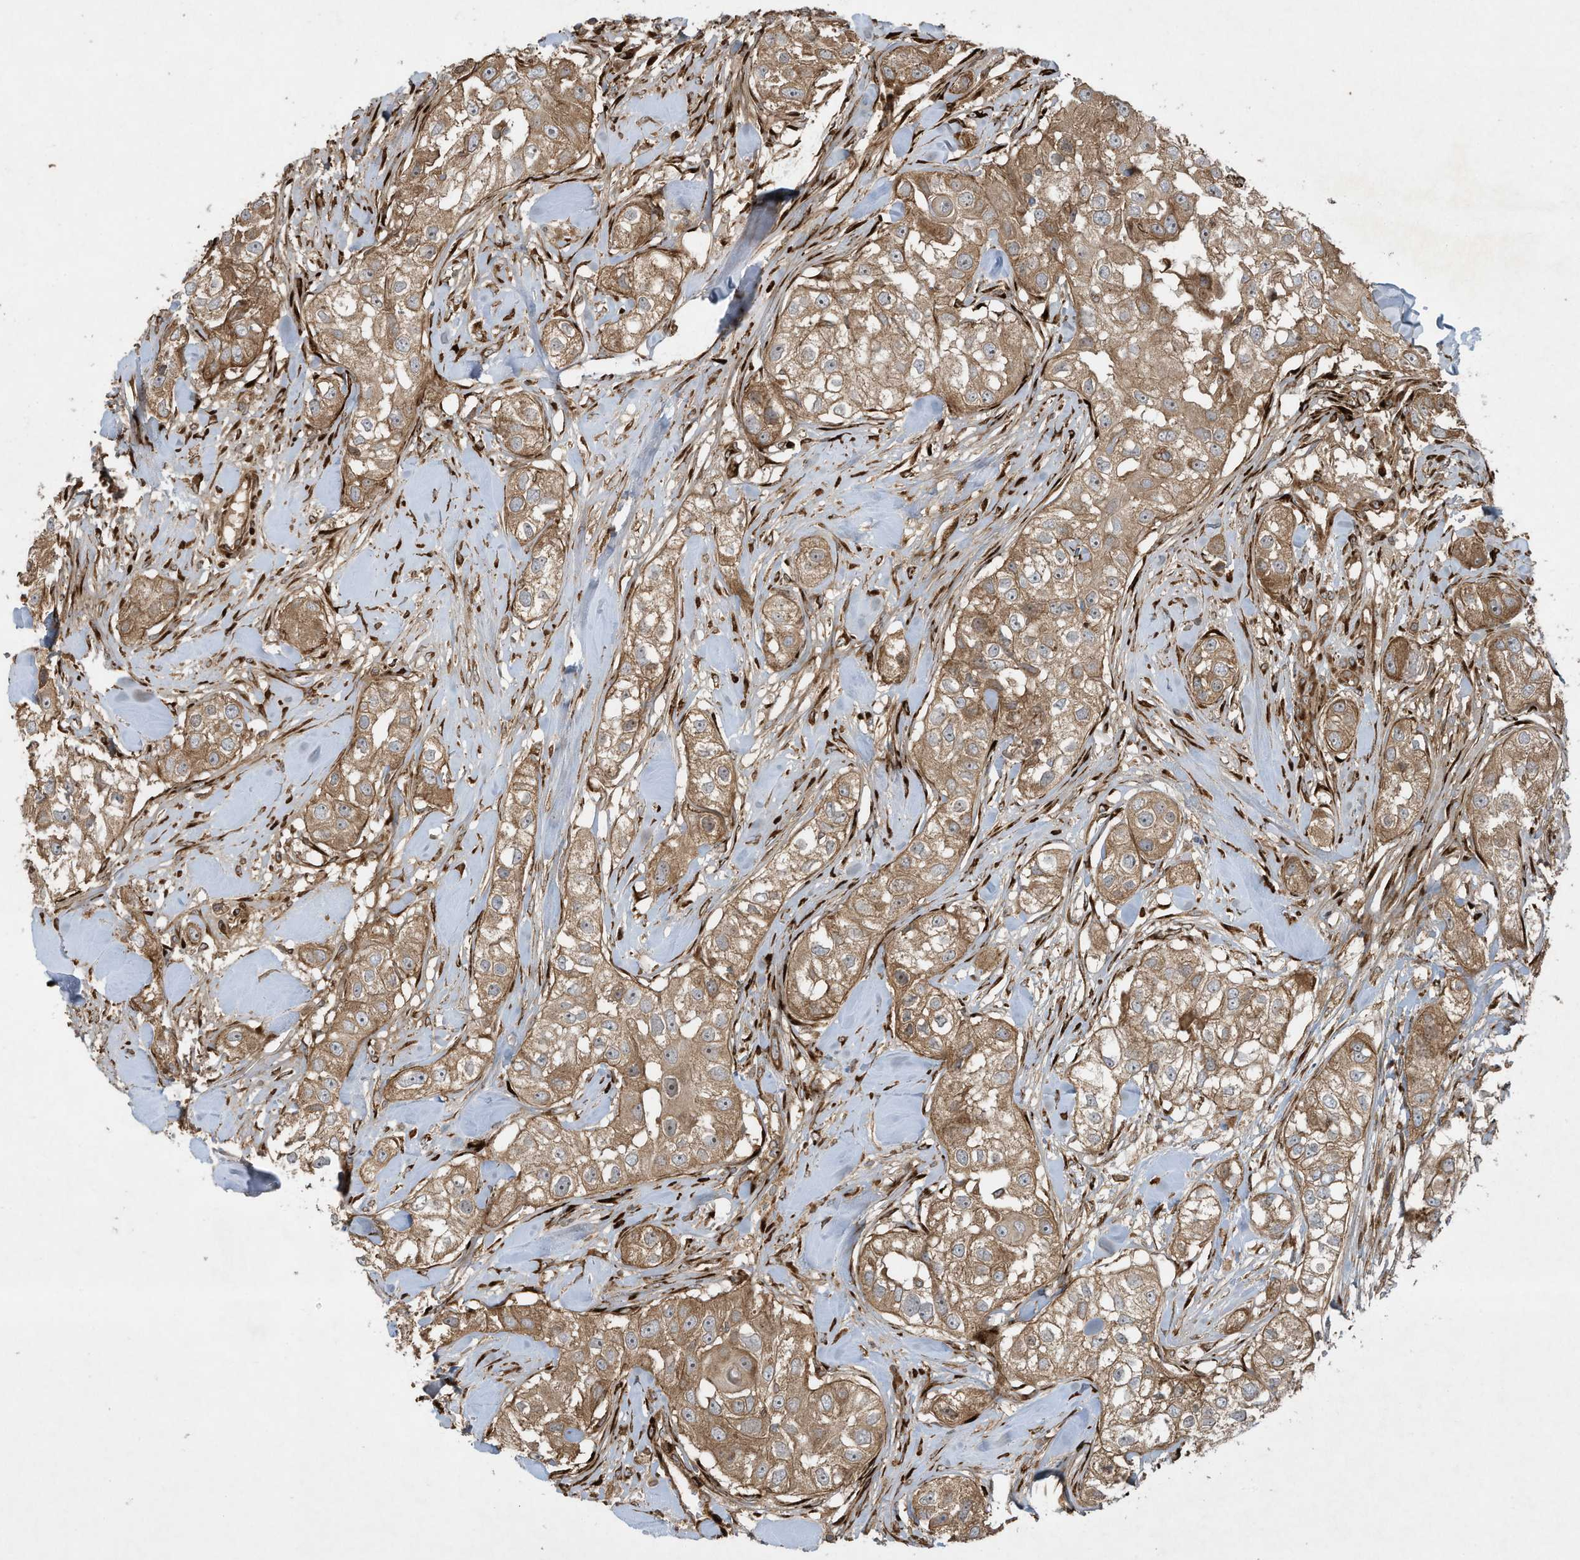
{"staining": {"intensity": "moderate", "quantity": ">75%", "location": "cytoplasmic/membranous"}, "tissue": "head and neck cancer", "cell_type": "Tumor cells", "image_type": "cancer", "snomed": [{"axis": "morphology", "description": "Normal tissue, NOS"}, {"axis": "morphology", "description": "Squamous cell carcinoma, NOS"}, {"axis": "topography", "description": "Skeletal muscle"}, {"axis": "topography", "description": "Head-Neck"}], "caption": "Immunohistochemistry (IHC) of human squamous cell carcinoma (head and neck) displays medium levels of moderate cytoplasmic/membranous positivity in approximately >75% of tumor cells. Nuclei are stained in blue.", "gene": "DDIT4", "patient": {"sex": "male", "age": 51}}